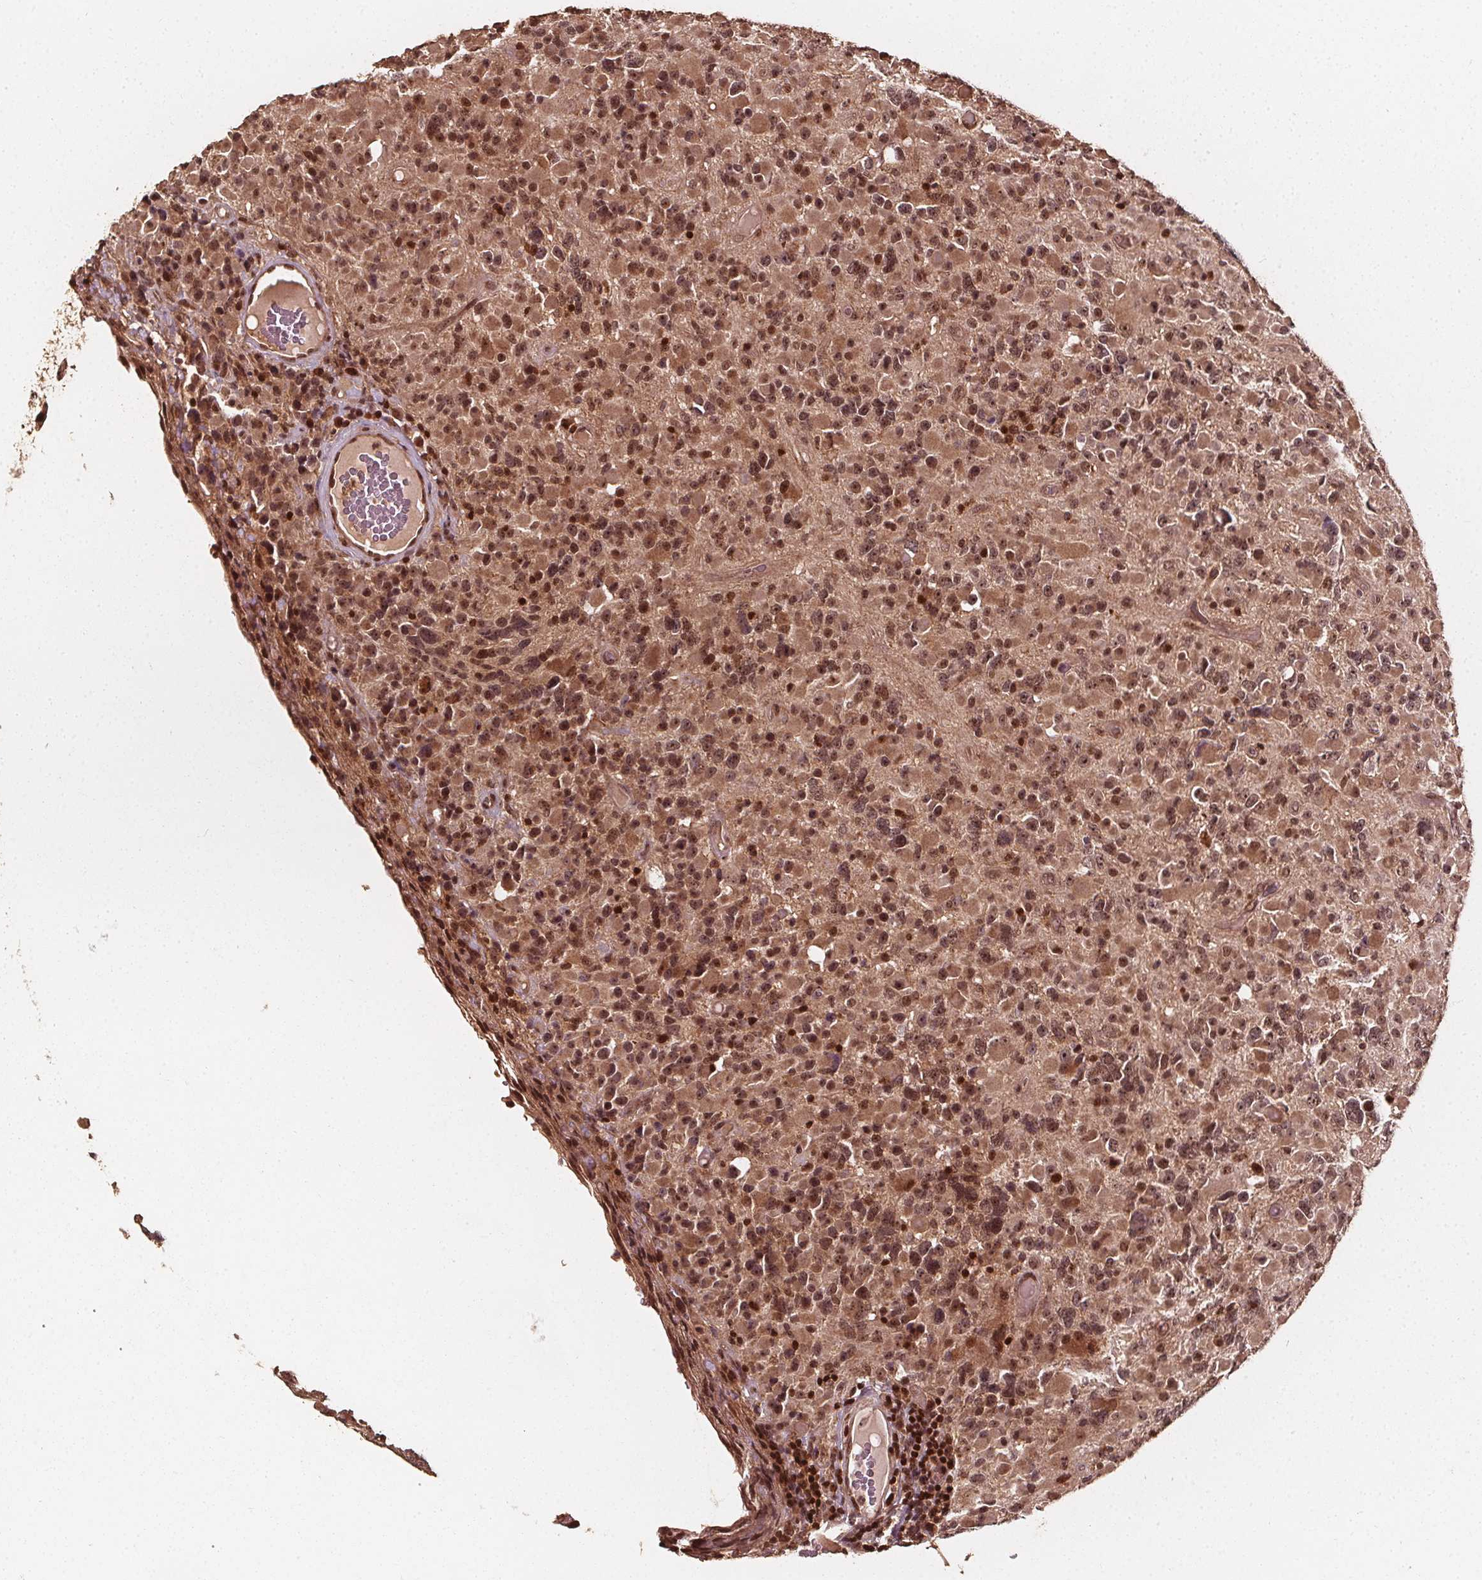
{"staining": {"intensity": "moderate", "quantity": ">75%", "location": "nuclear"}, "tissue": "glioma", "cell_type": "Tumor cells", "image_type": "cancer", "snomed": [{"axis": "morphology", "description": "Glioma, malignant, High grade"}, {"axis": "topography", "description": "Brain"}], "caption": "Brown immunohistochemical staining in glioma shows moderate nuclear positivity in approximately >75% of tumor cells. Immunohistochemistry (ihc) stains the protein in brown and the nuclei are stained blue.", "gene": "EXOSC9", "patient": {"sex": "female", "age": 40}}